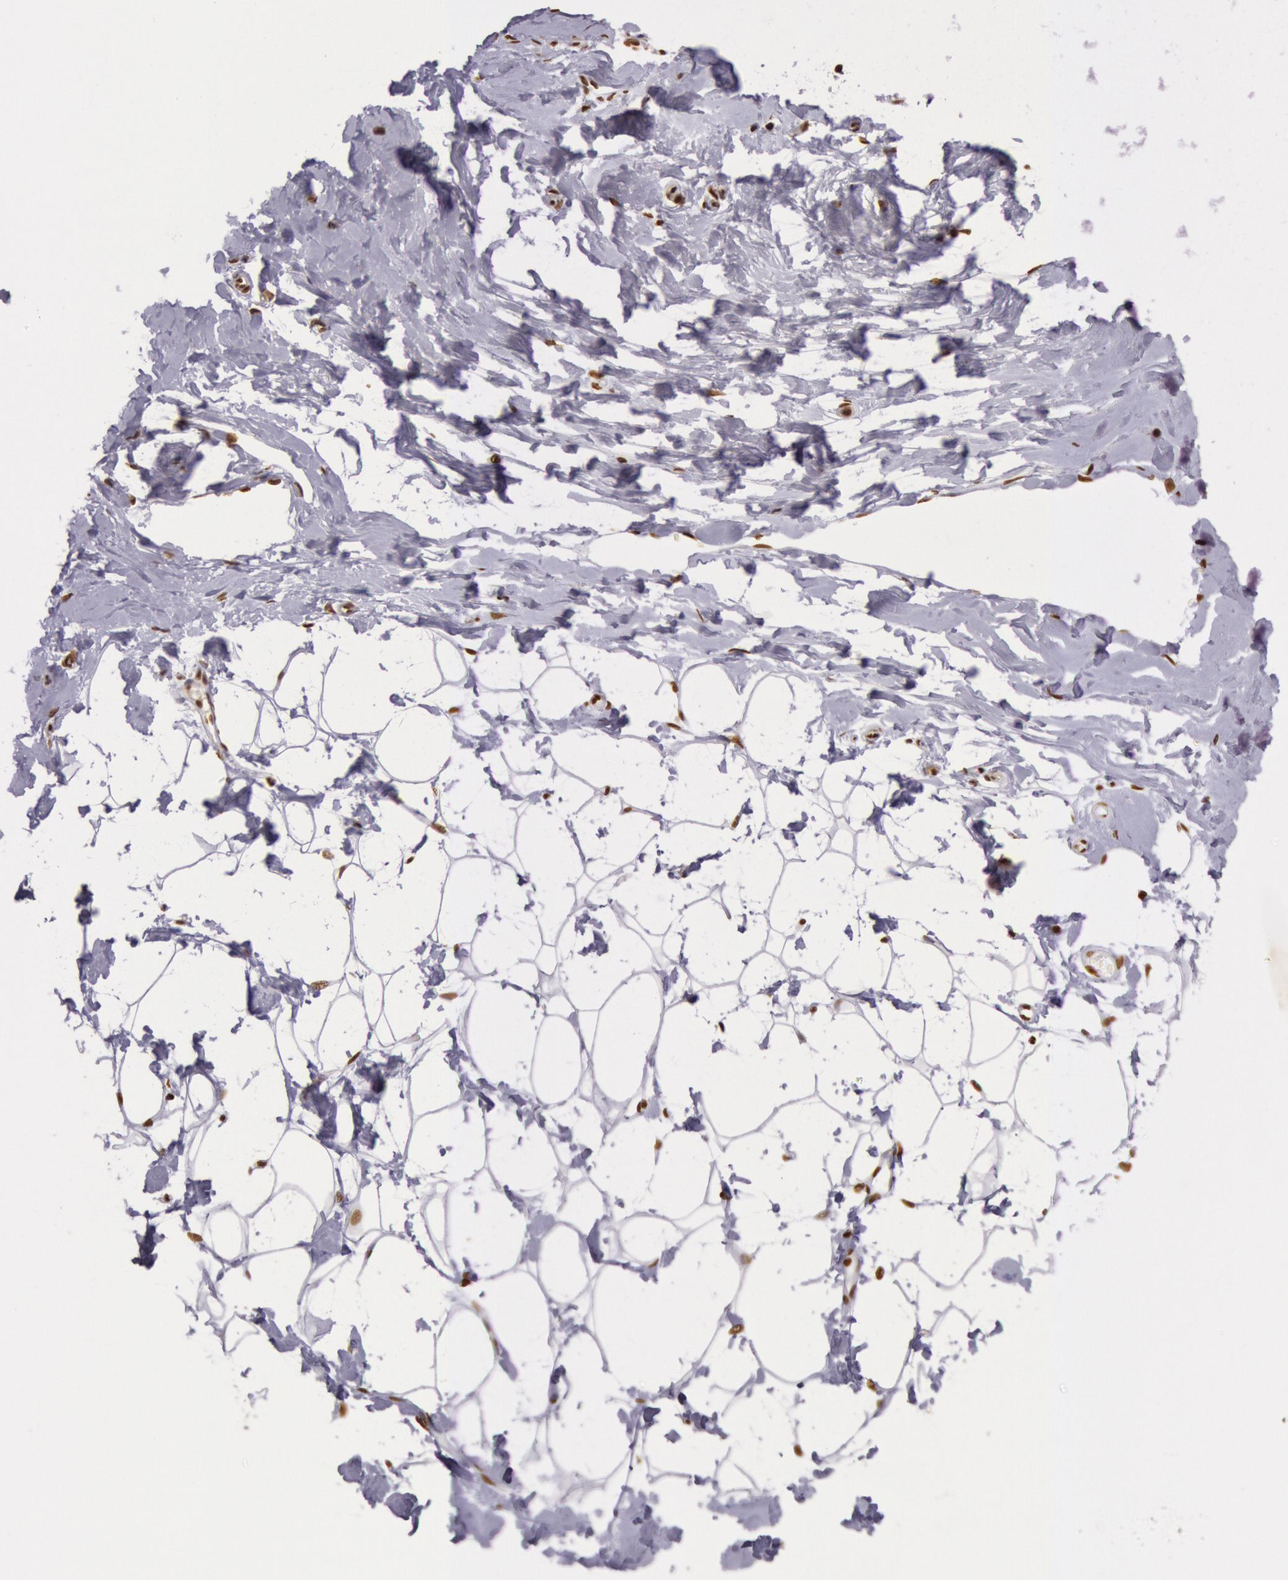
{"staining": {"intensity": "strong", "quantity": ">75%", "location": "nuclear"}, "tissue": "breast", "cell_type": "Adipocytes", "image_type": "normal", "snomed": [{"axis": "morphology", "description": "Normal tissue, NOS"}, {"axis": "topography", "description": "Breast"}], "caption": "Adipocytes demonstrate high levels of strong nuclear expression in approximately >75% of cells in normal breast.", "gene": "HNRNPH1", "patient": {"sex": "female", "age": 23}}